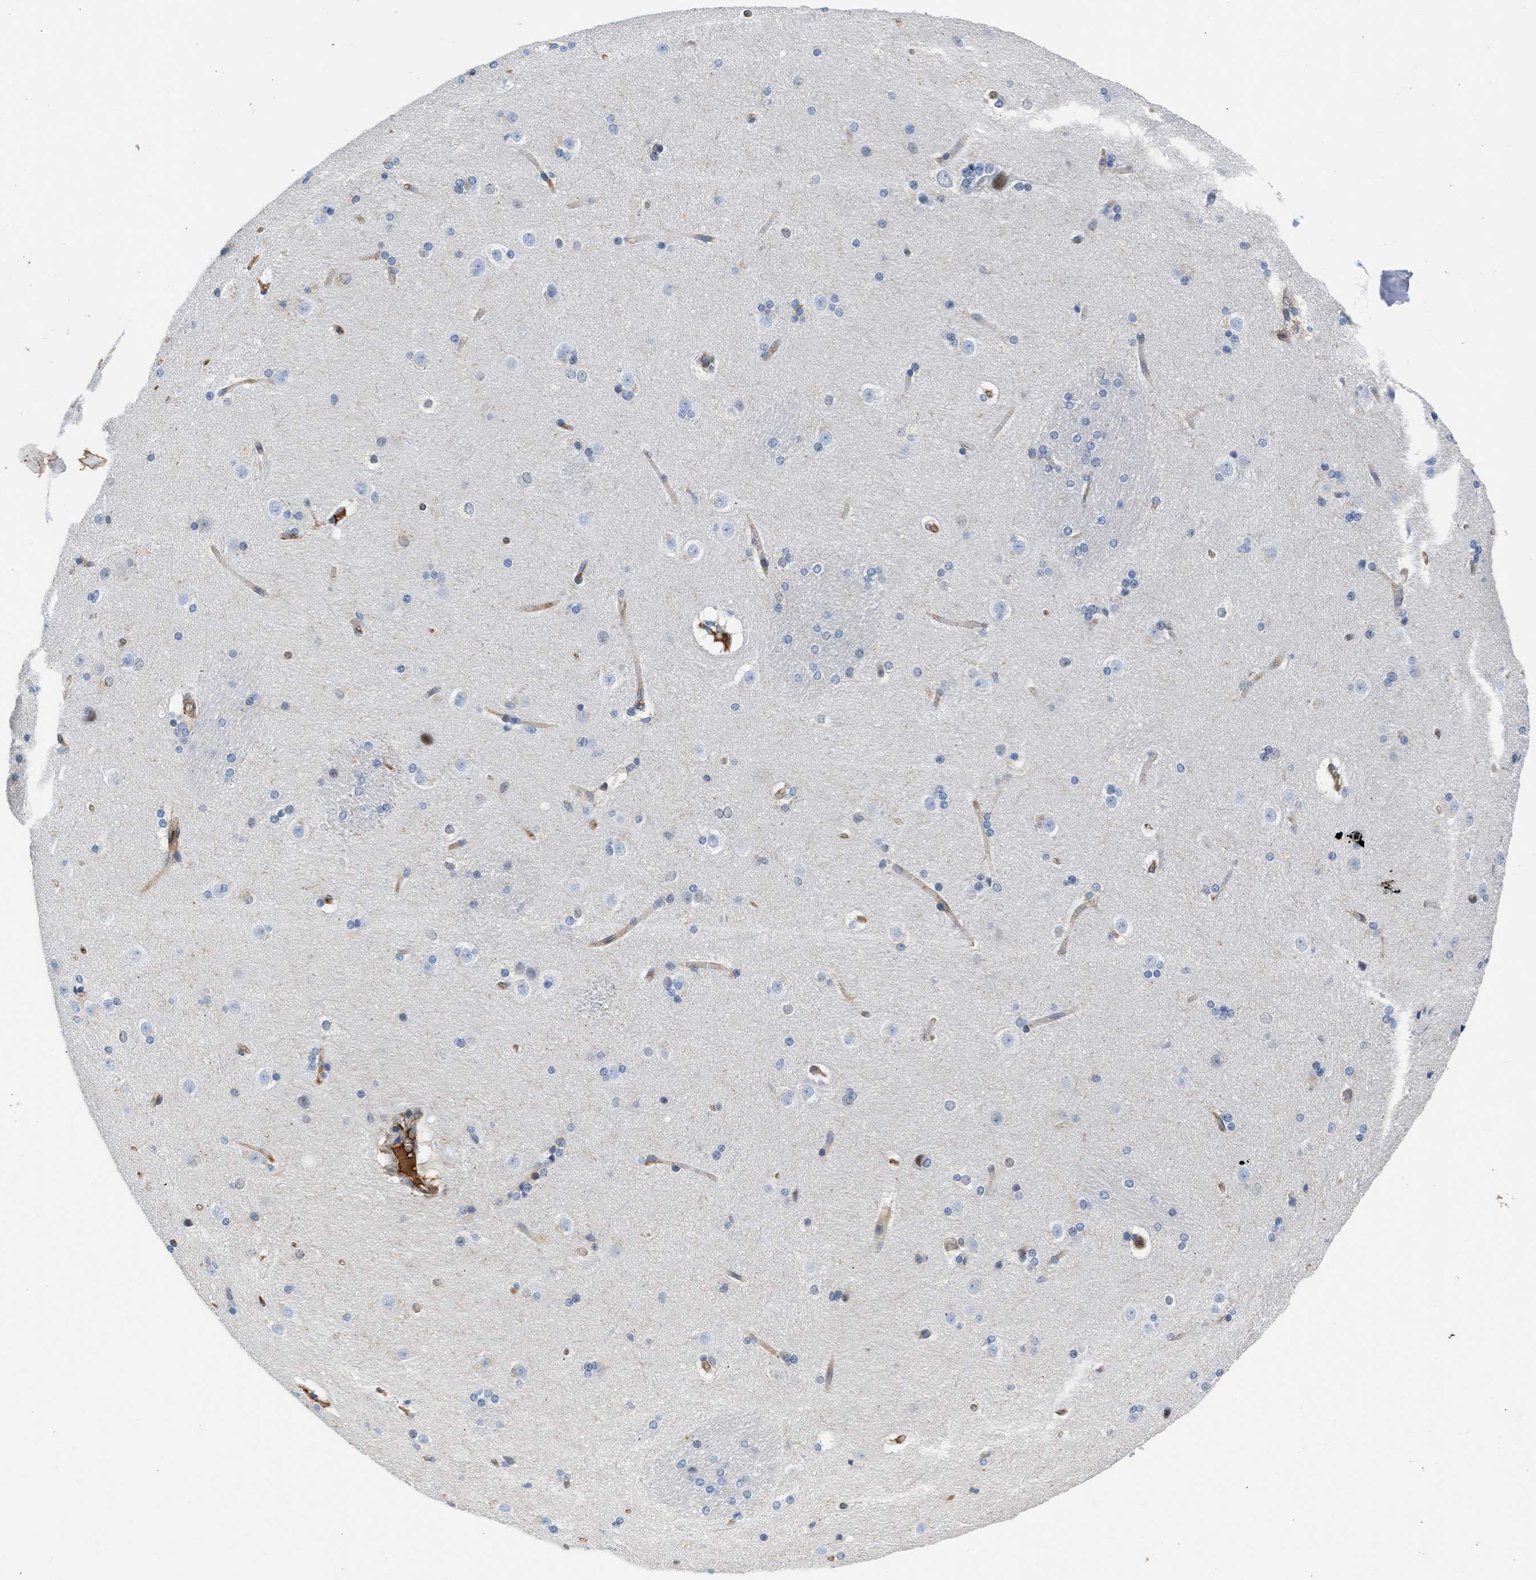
{"staining": {"intensity": "weak", "quantity": "<25%", "location": "cytoplasmic/membranous"}, "tissue": "caudate", "cell_type": "Glial cells", "image_type": "normal", "snomed": [{"axis": "morphology", "description": "Normal tissue, NOS"}, {"axis": "topography", "description": "Lateral ventricle wall"}], "caption": "This is a photomicrograph of immunohistochemistry (IHC) staining of unremarkable caudate, which shows no expression in glial cells. (DAB immunohistochemistry with hematoxylin counter stain).", "gene": "MAS1L", "patient": {"sex": "female", "age": 19}}